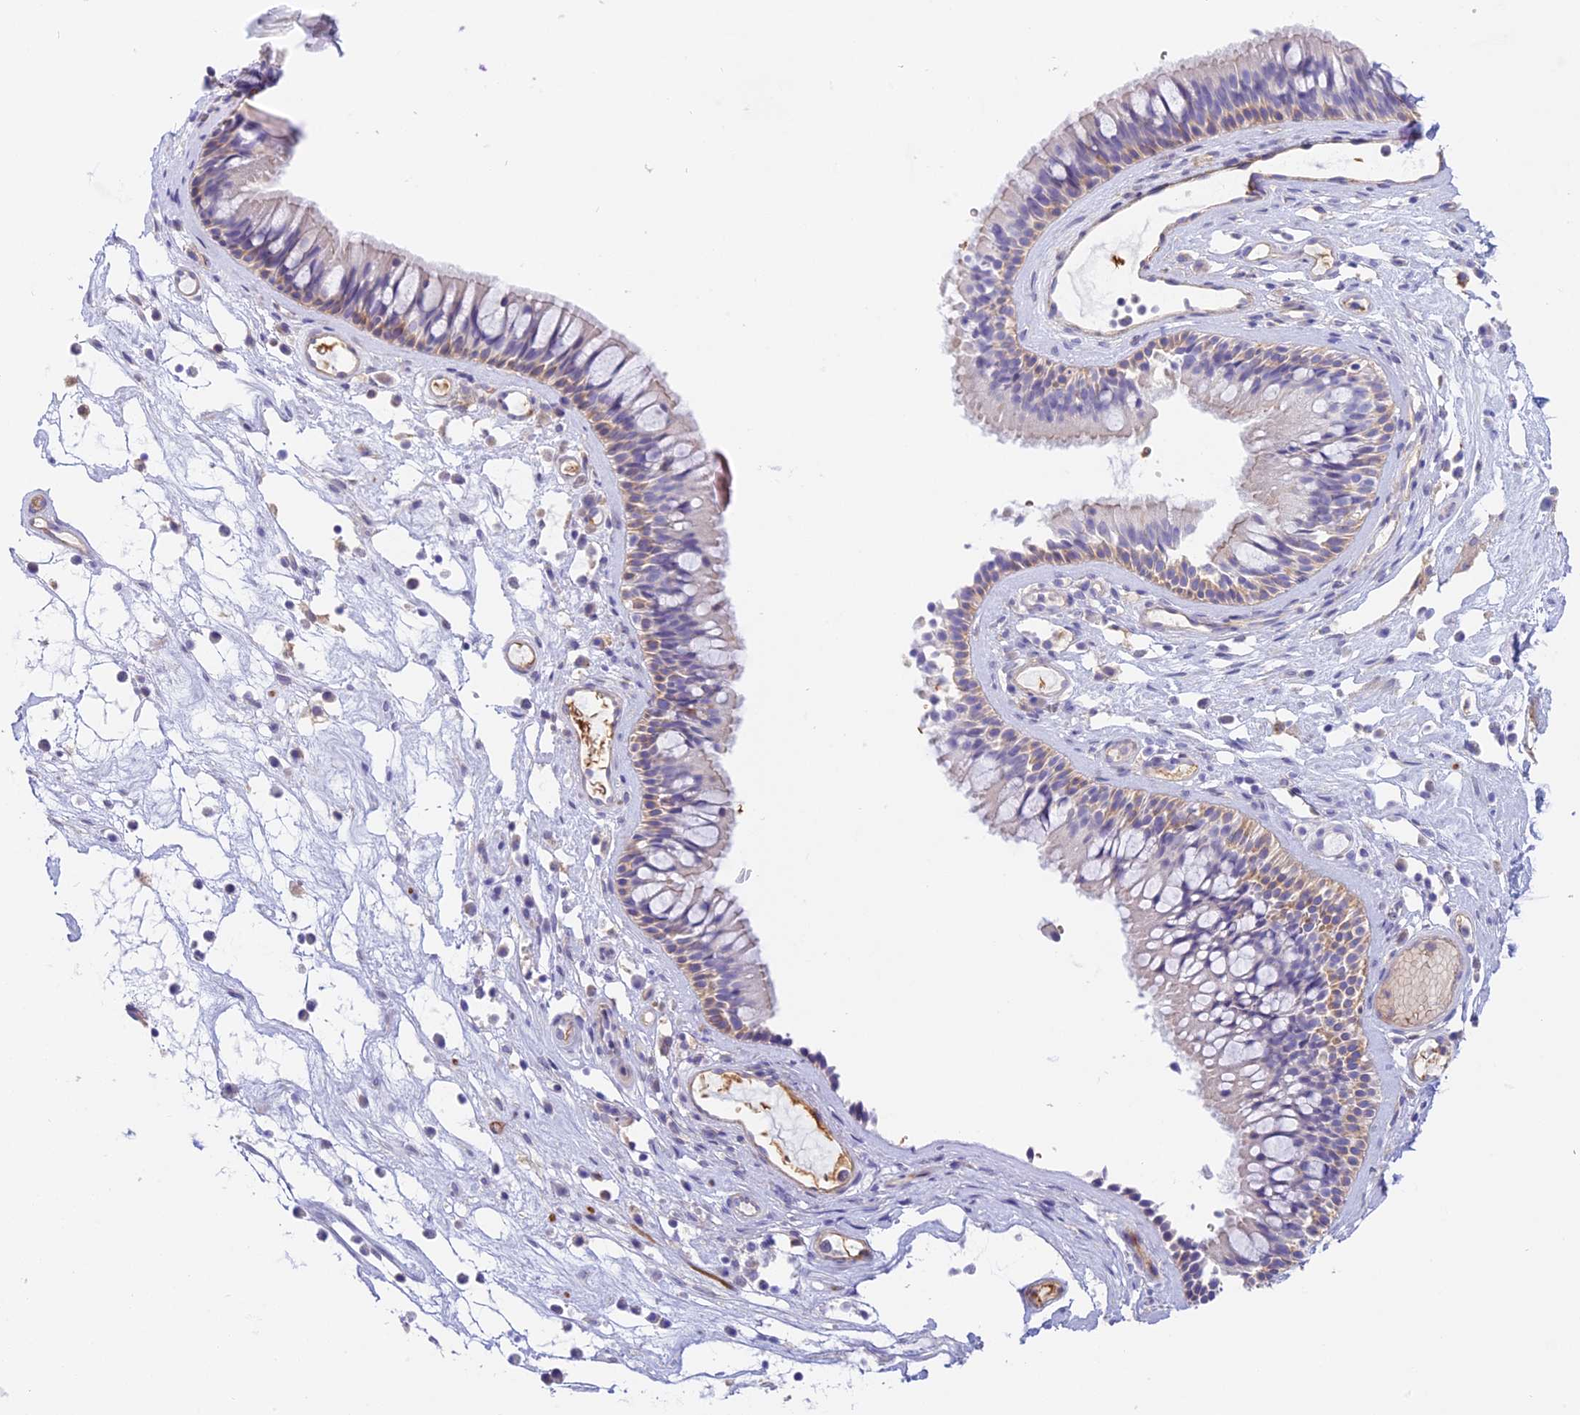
{"staining": {"intensity": "moderate", "quantity": "<25%", "location": "cytoplasmic/membranous"}, "tissue": "nasopharynx", "cell_type": "Respiratory epithelial cells", "image_type": "normal", "snomed": [{"axis": "morphology", "description": "Normal tissue, NOS"}, {"axis": "morphology", "description": "Inflammation, NOS"}, {"axis": "morphology", "description": "Malignant melanoma, Metastatic site"}, {"axis": "topography", "description": "Nasopharynx"}], "caption": "Brown immunohistochemical staining in unremarkable human nasopharynx shows moderate cytoplasmic/membranous staining in approximately <25% of respiratory epithelial cells. Immunohistochemistry stains the protein in brown and the nuclei are stained blue.", "gene": "HOMER3", "patient": {"sex": "male", "age": 70}}